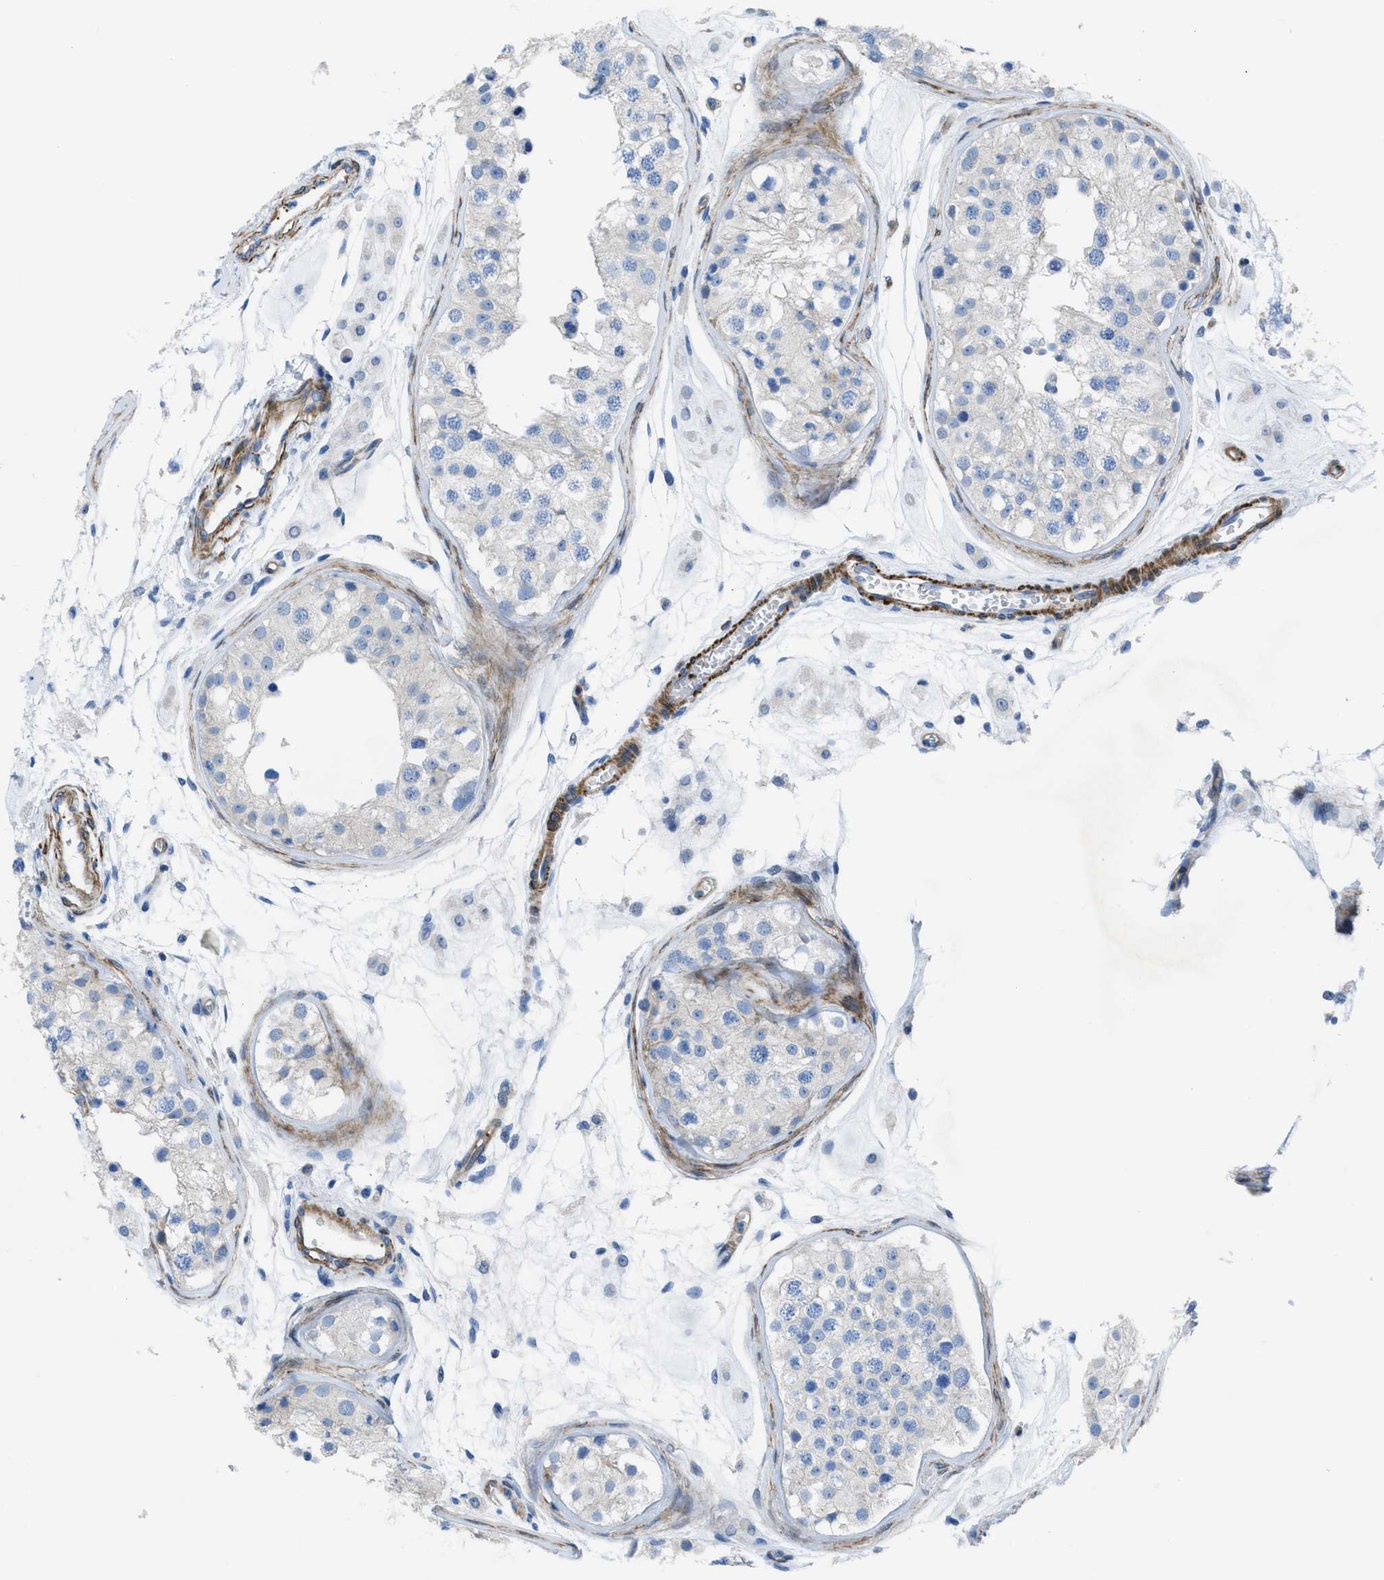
{"staining": {"intensity": "negative", "quantity": "none", "location": "none"}, "tissue": "testis", "cell_type": "Cells in seminiferous ducts", "image_type": "normal", "snomed": [{"axis": "morphology", "description": "Normal tissue, NOS"}, {"axis": "morphology", "description": "Adenocarcinoma, metastatic, NOS"}, {"axis": "topography", "description": "Testis"}], "caption": "DAB immunohistochemical staining of benign human testis demonstrates no significant expression in cells in seminiferous ducts. The staining is performed using DAB brown chromogen with nuclei counter-stained in using hematoxylin.", "gene": "KCNH7", "patient": {"sex": "male", "age": 26}}